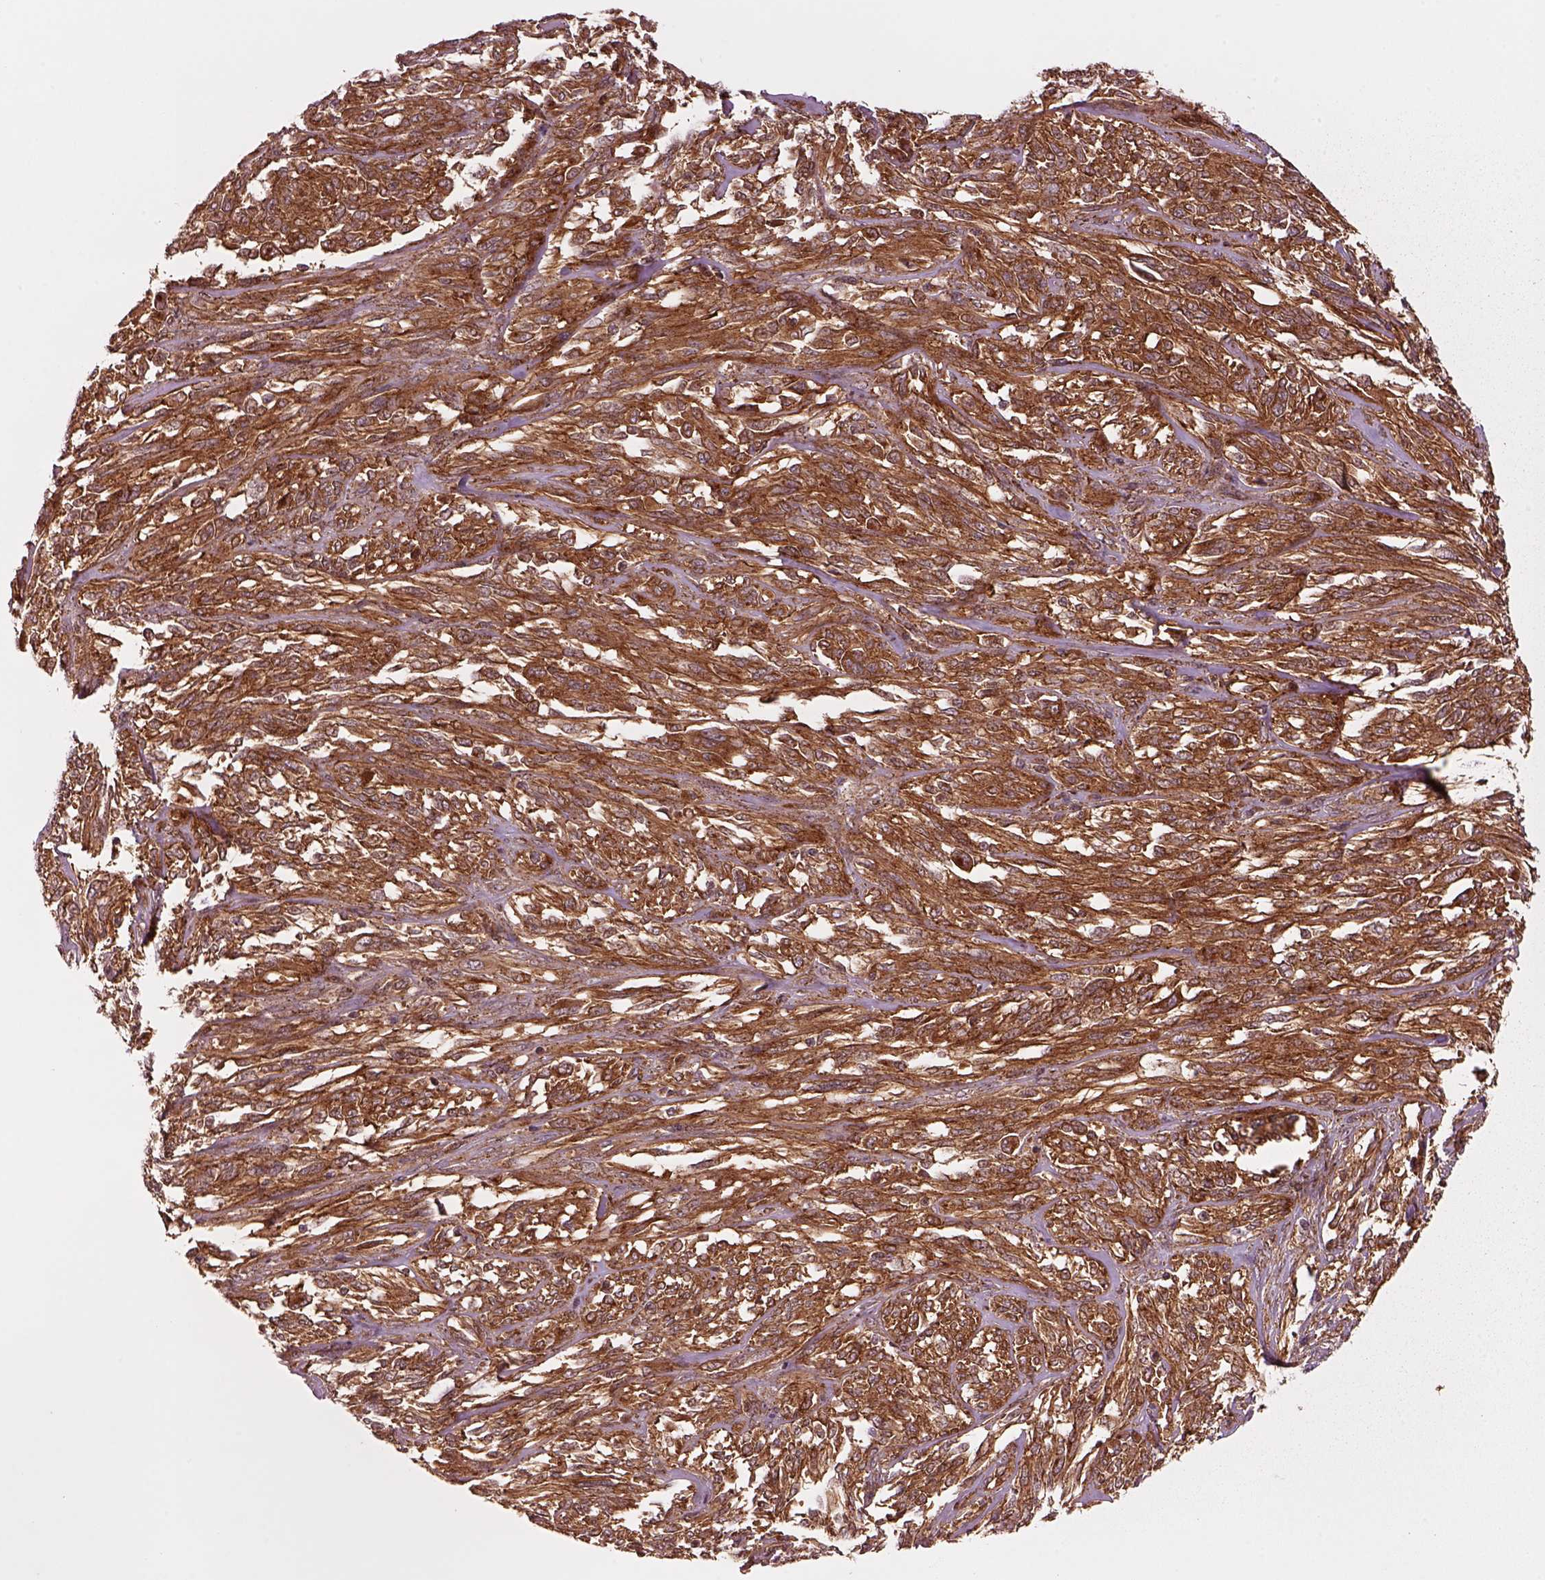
{"staining": {"intensity": "strong", "quantity": ">75%", "location": "cytoplasmic/membranous"}, "tissue": "melanoma", "cell_type": "Tumor cells", "image_type": "cancer", "snomed": [{"axis": "morphology", "description": "Malignant melanoma, NOS"}, {"axis": "topography", "description": "Skin"}], "caption": "The micrograph demonstrates staining of melanoma, revealing strong cytoplasmic/membranous protein positivity (brown color) within tumor cells. (DAB (3,3'-diaminobenzidine) IHC, brown staining for protein, blue staining for nuclei).", "gene": "WASHC2A", "patient": {"sex": "female", "age": 91}}